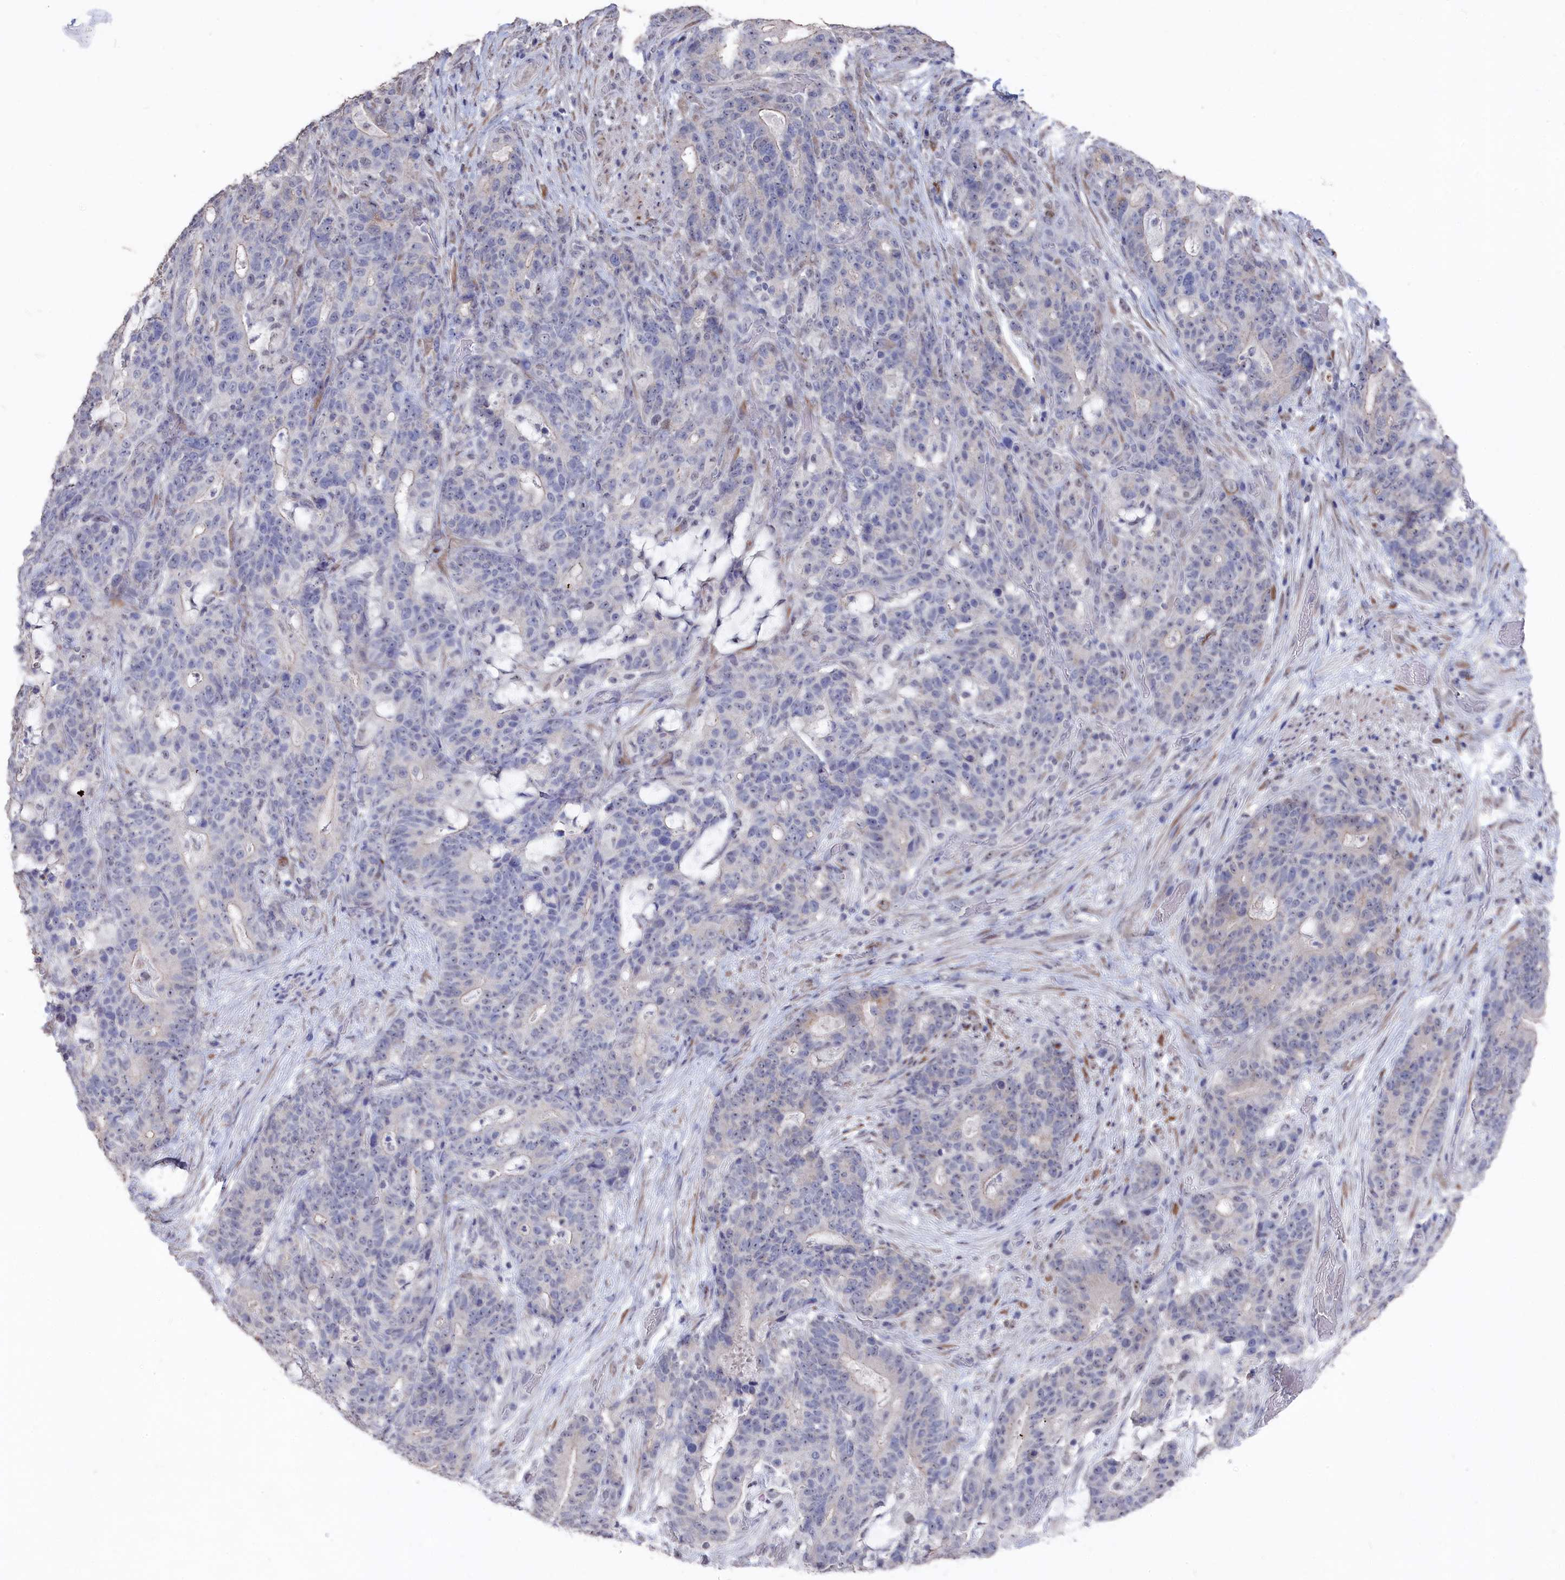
{"staining": {"intensity": "negative", "quantity": "none", "location": "none"}, "tissue": "stomach cancer", "cell_type": "Tumor cells", "image_type": "cancer", "snomed": [{"axis": "morphology", "description": "Normal tissue, NOS"}, {"axis": "morphology", "description": "Adenocarcinoma, NOS"}, {"axis": "topography", "description": "Stomach"}], "caption": "This is a image of immunohistochemistry (IHC) staining of stomach cancer (adenocarcinoma), which shows no staining in tumor cells.", "gene": "SEMG2", "patient": {"sex": "female", "age": 64}}